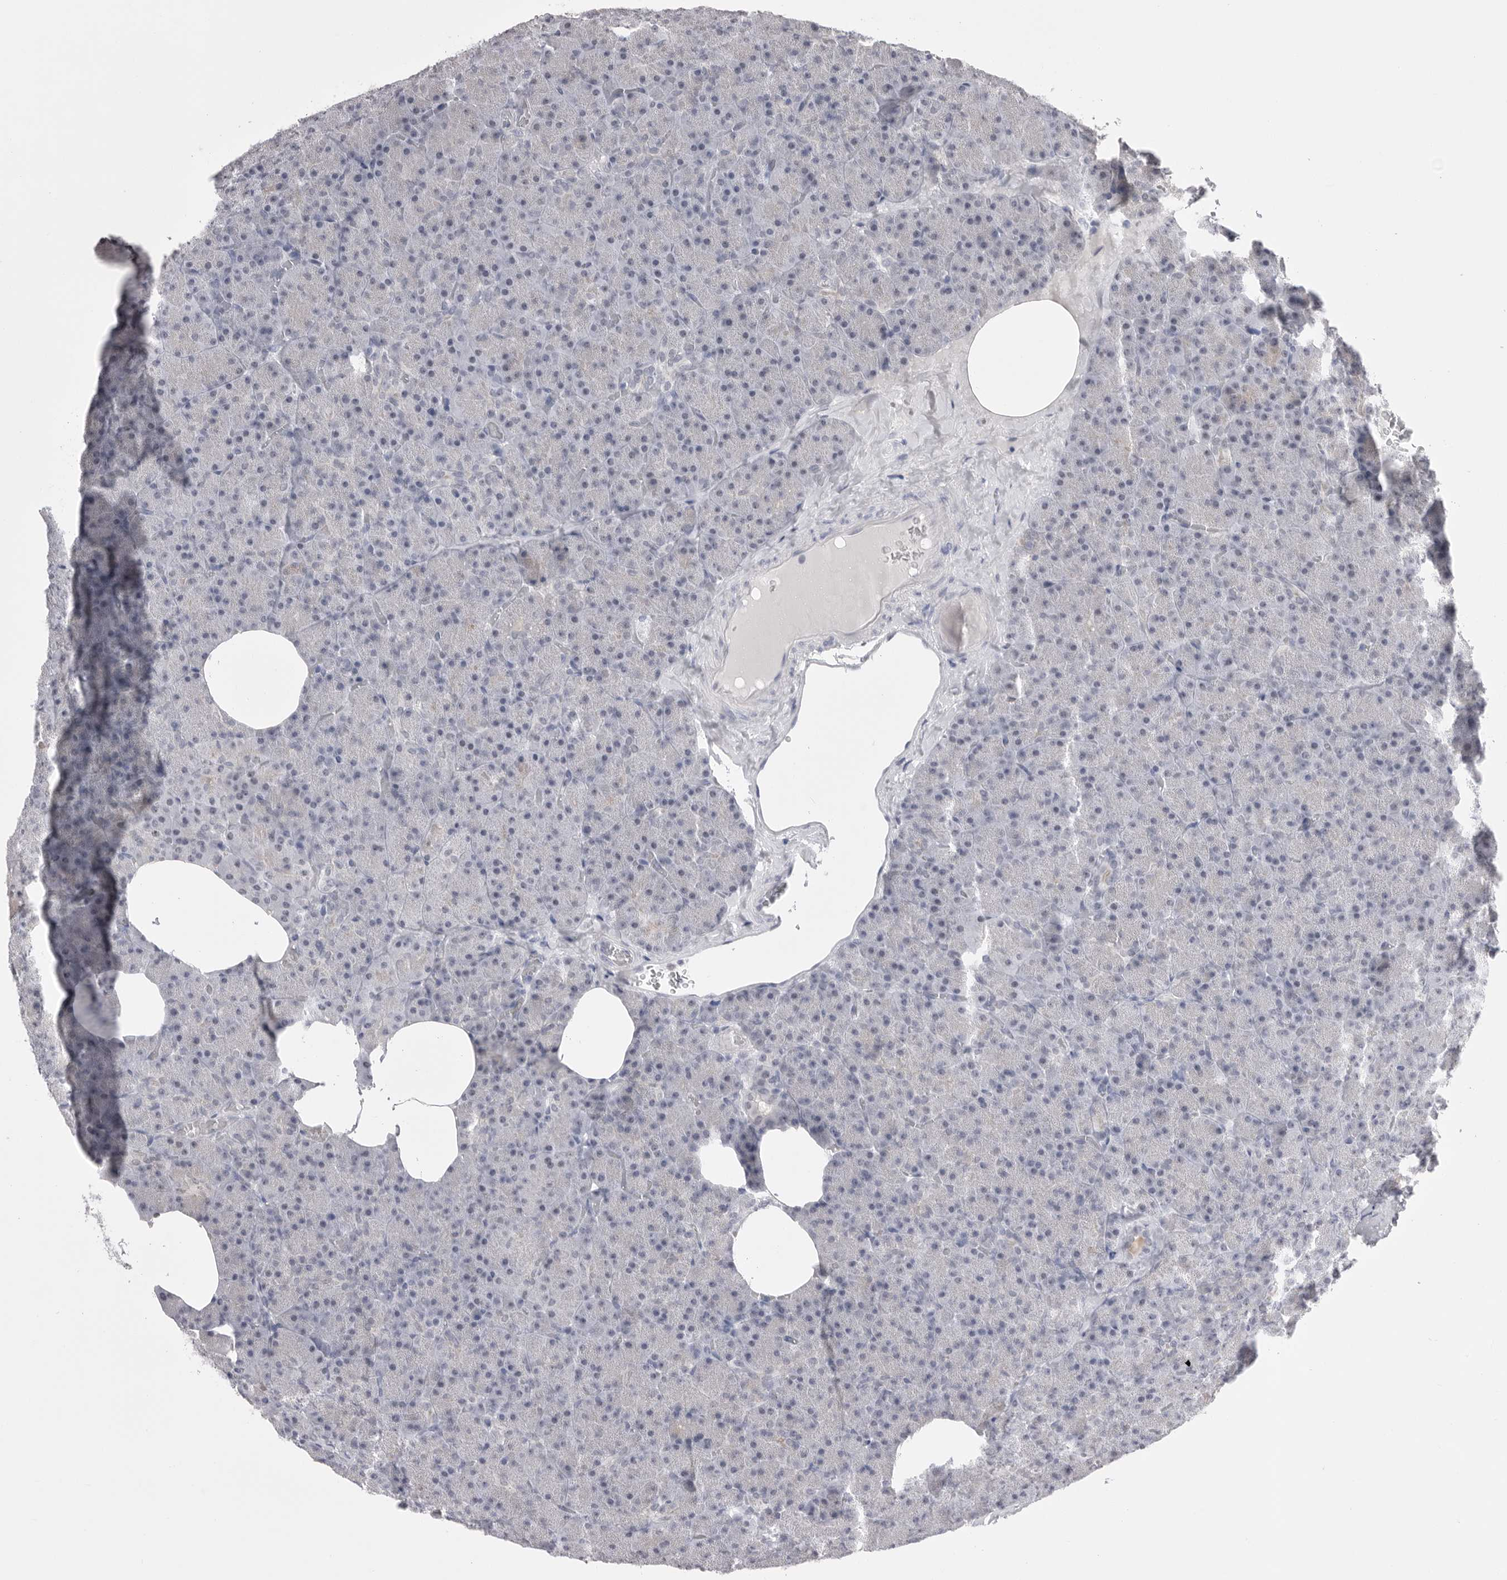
{"staining": {"intensity": "weak", "quantity": "<25%", "location": "cytoplasmic/membranous"}, "tissue": "pancreas", "cell_type": "Exocrine glandular cells", "image_type": "normal", "snomed": [{"axis": "morphology", "description": "Normal tissue, NOS"}, {"axis": "morphology", "description": "Carcinoid, malignant, NOS"}, {"axis": "topography", "description": "Pancreas"}], "caption": "DAB immunohistochemical staining of benign pancreas displays no significant positivity in exocrine glandular cells.", "gene": "ZBTB7B", "patient": {"sex": "female", "age": 35}}